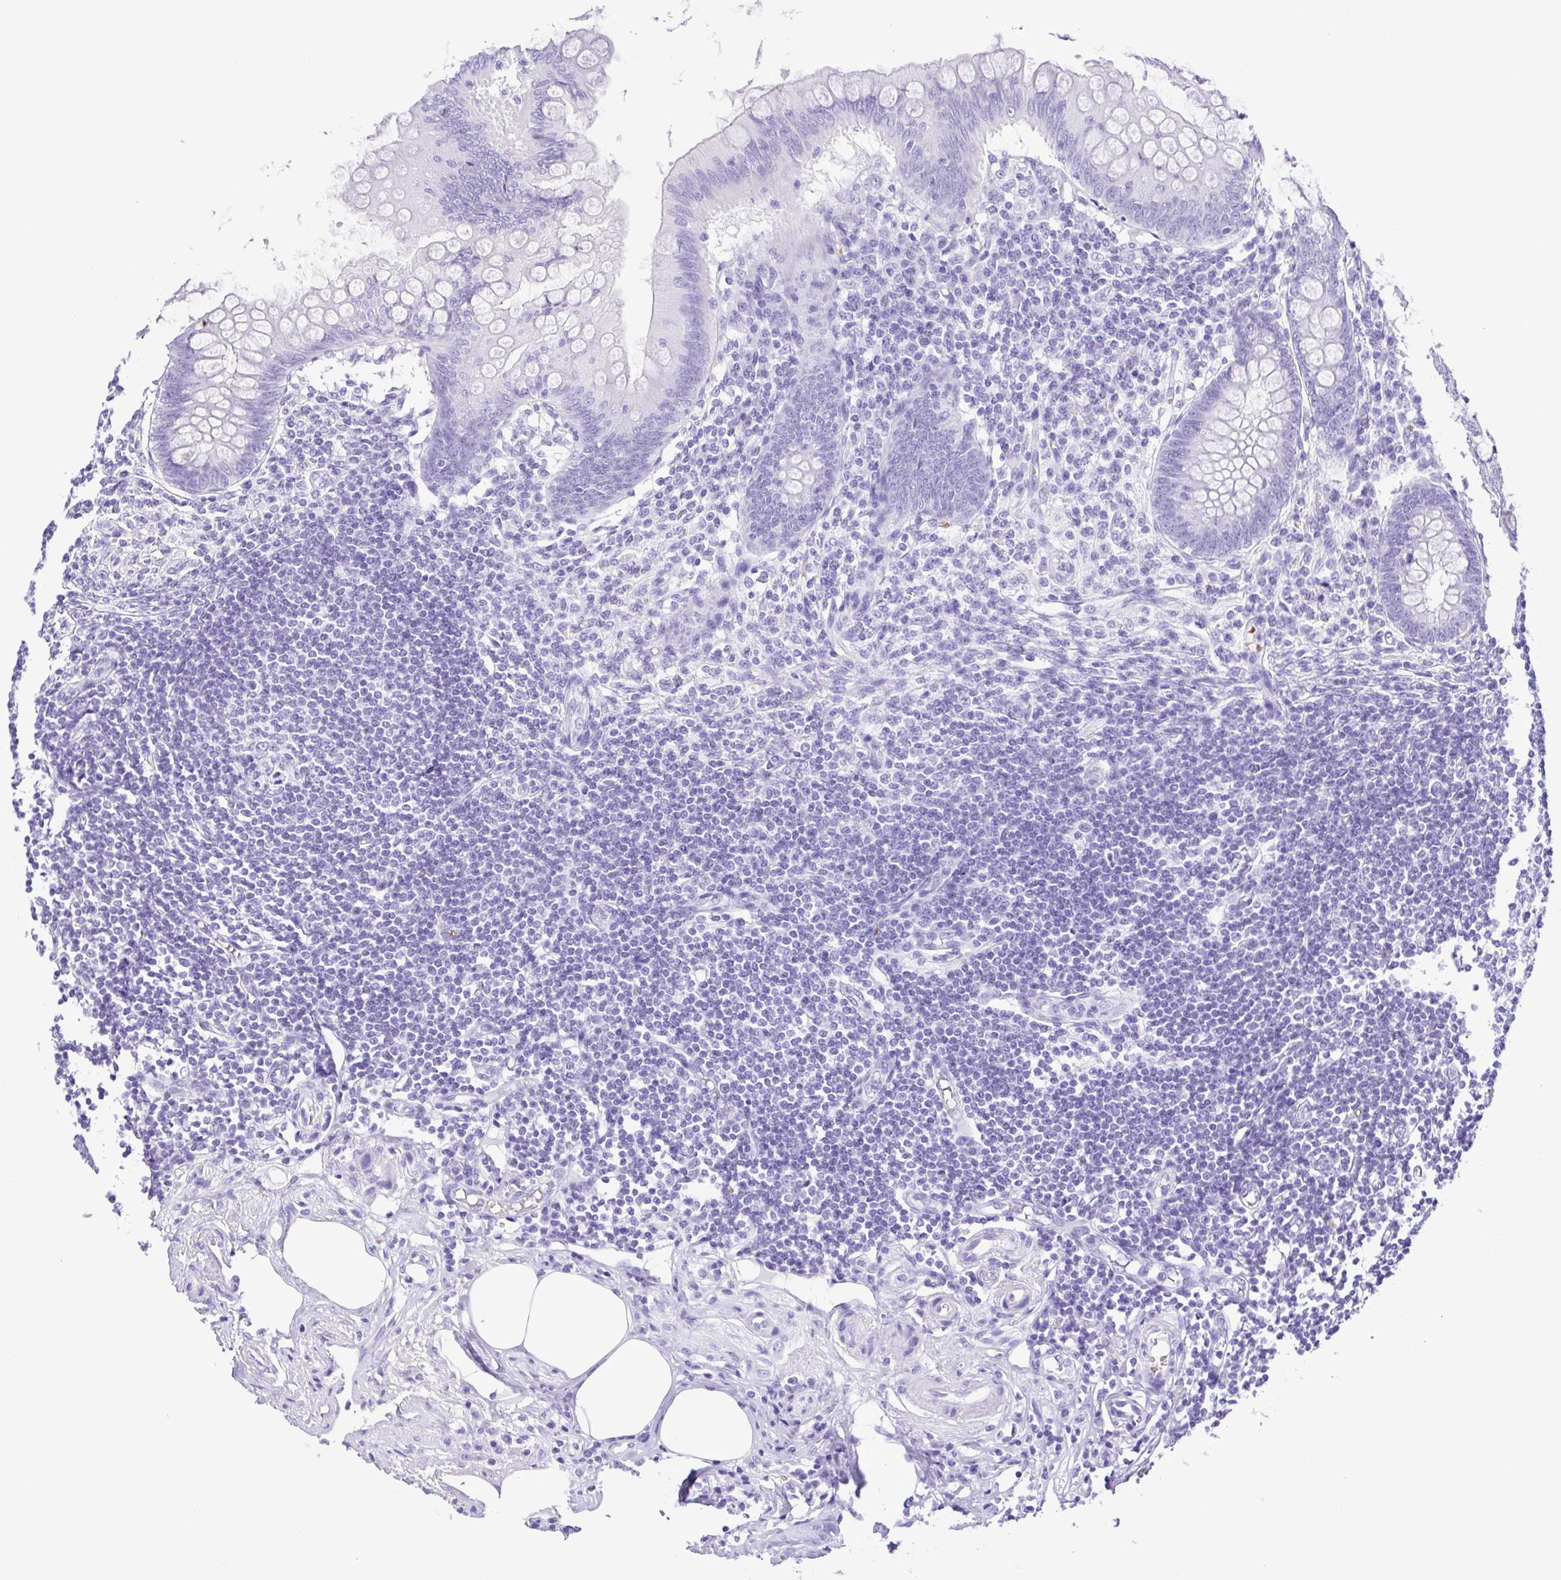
{"staining": {"intensity": "negative", "quantity": "none", "location": "none"}, "tissue": "appendix", "cell_type": "Glandular cells", "image_type": "normal", "snomed": [{"axis": "morphology", "description": "Normal tissue, NOS"}, {"axis": "topography", "description": "Appendix"}], "caption": "High magnification brightfield microscopy of unremarkable appendix stained with DAB (3,3'-diaminobenzidine) (brown) and counterstained with hematoxylin (blue): glandular cells show no significant staining. Nuclei are stained in blue.", "gene": "SYT1", "patient": {"sex": "female", "age": 57}}